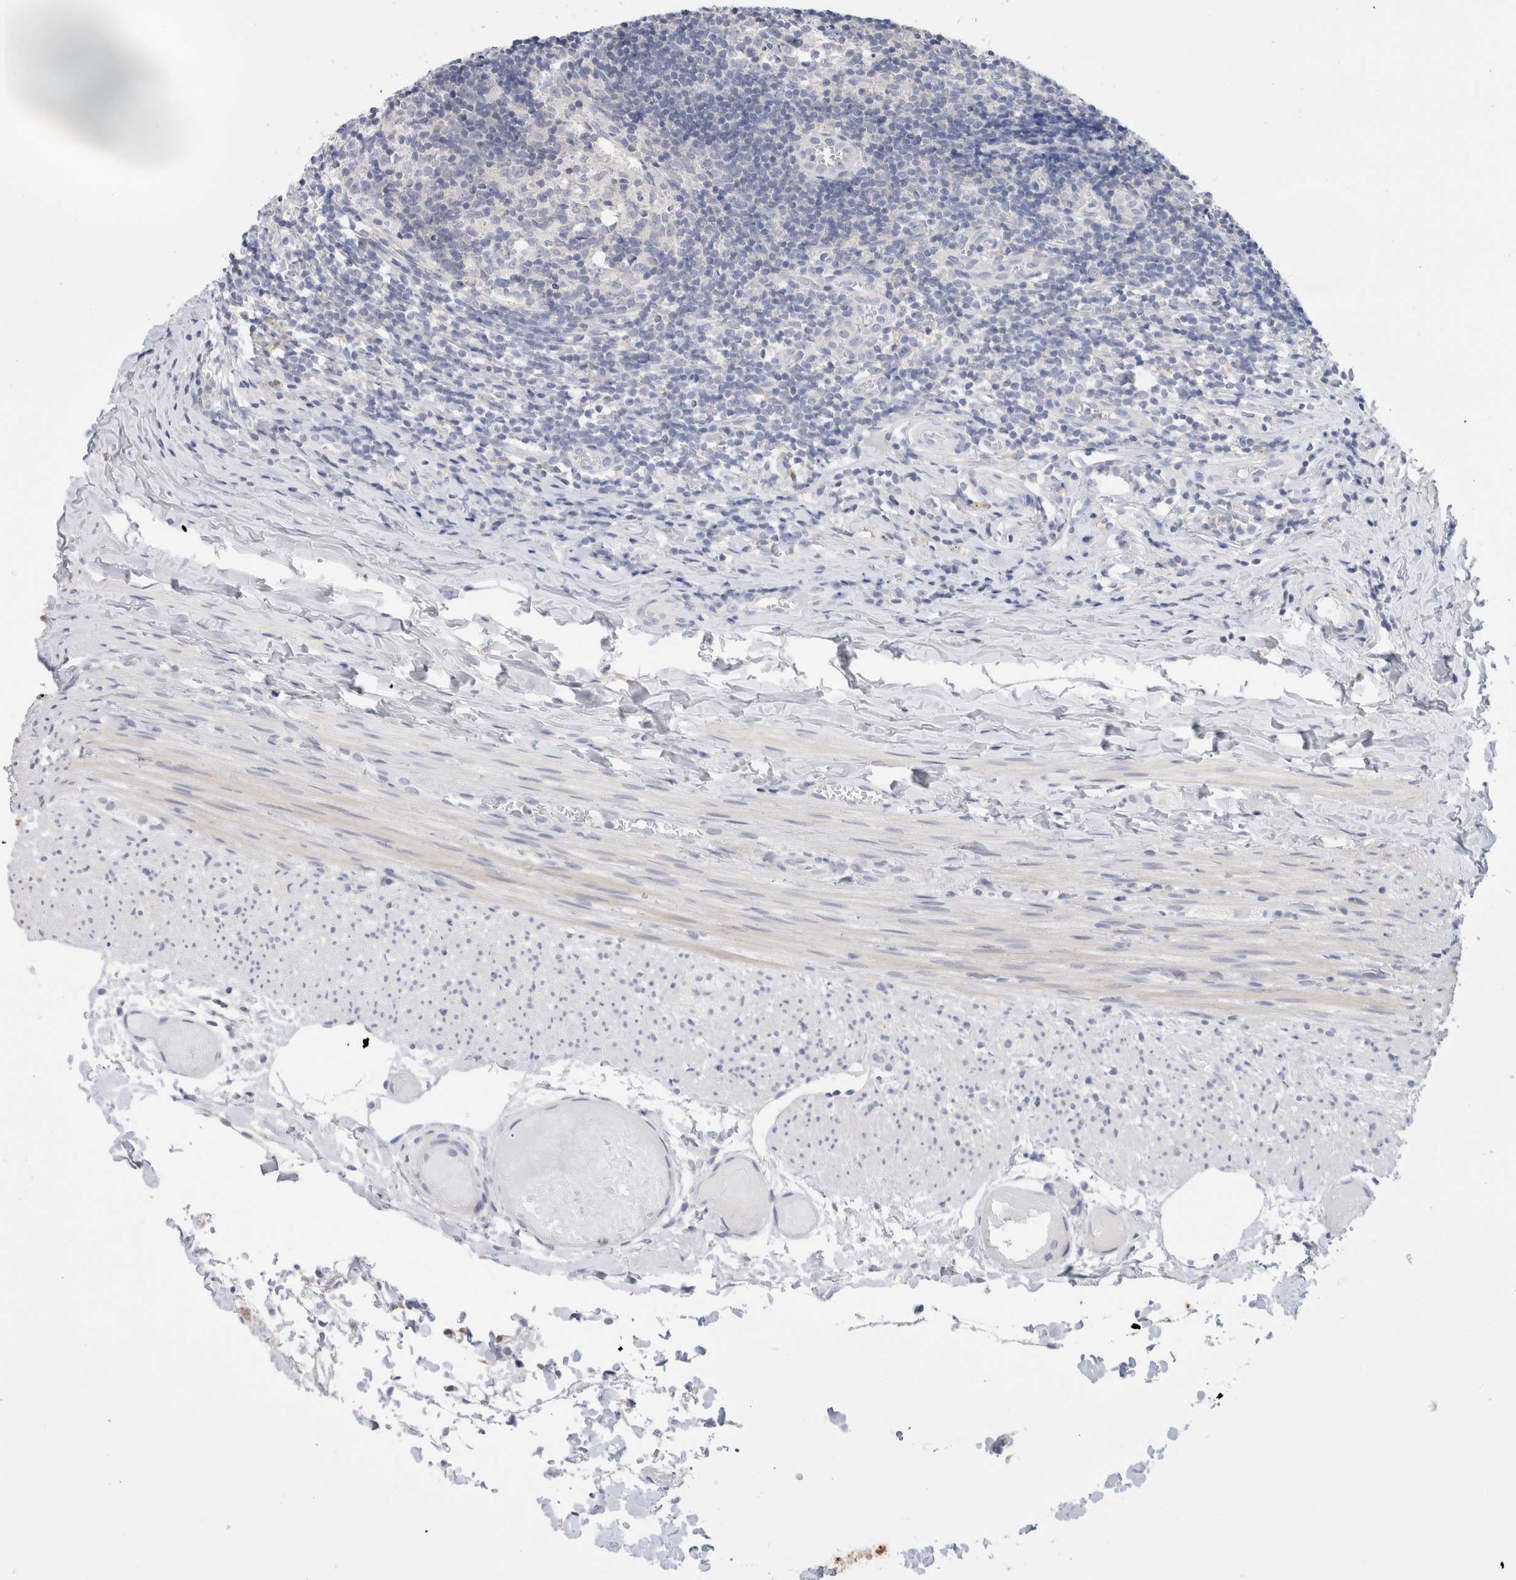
{"staining": {"intensity": "strong", "quantity": "25%-75%", "location": "cytoplasmic/membranous"}, "tissue": "appendix", "cell_type": "Glandular cells", "image_type": "normal", "snomed": [{"axis": "morphology", "description": "Normal tissue, NOS"}, {"axis": "topography", "description": "Appendix"}], "caption": "IHC histopathology image of benign appendix: appendix stained using IHC displays high levels of strong protein expression localized specifically in the cytoplasmic/membranous of glandular cells, appearing as a cytoplasmic/membranous brown color.", "gene": "ADAM30", "patient": {"sex": "male", "age": 8}}